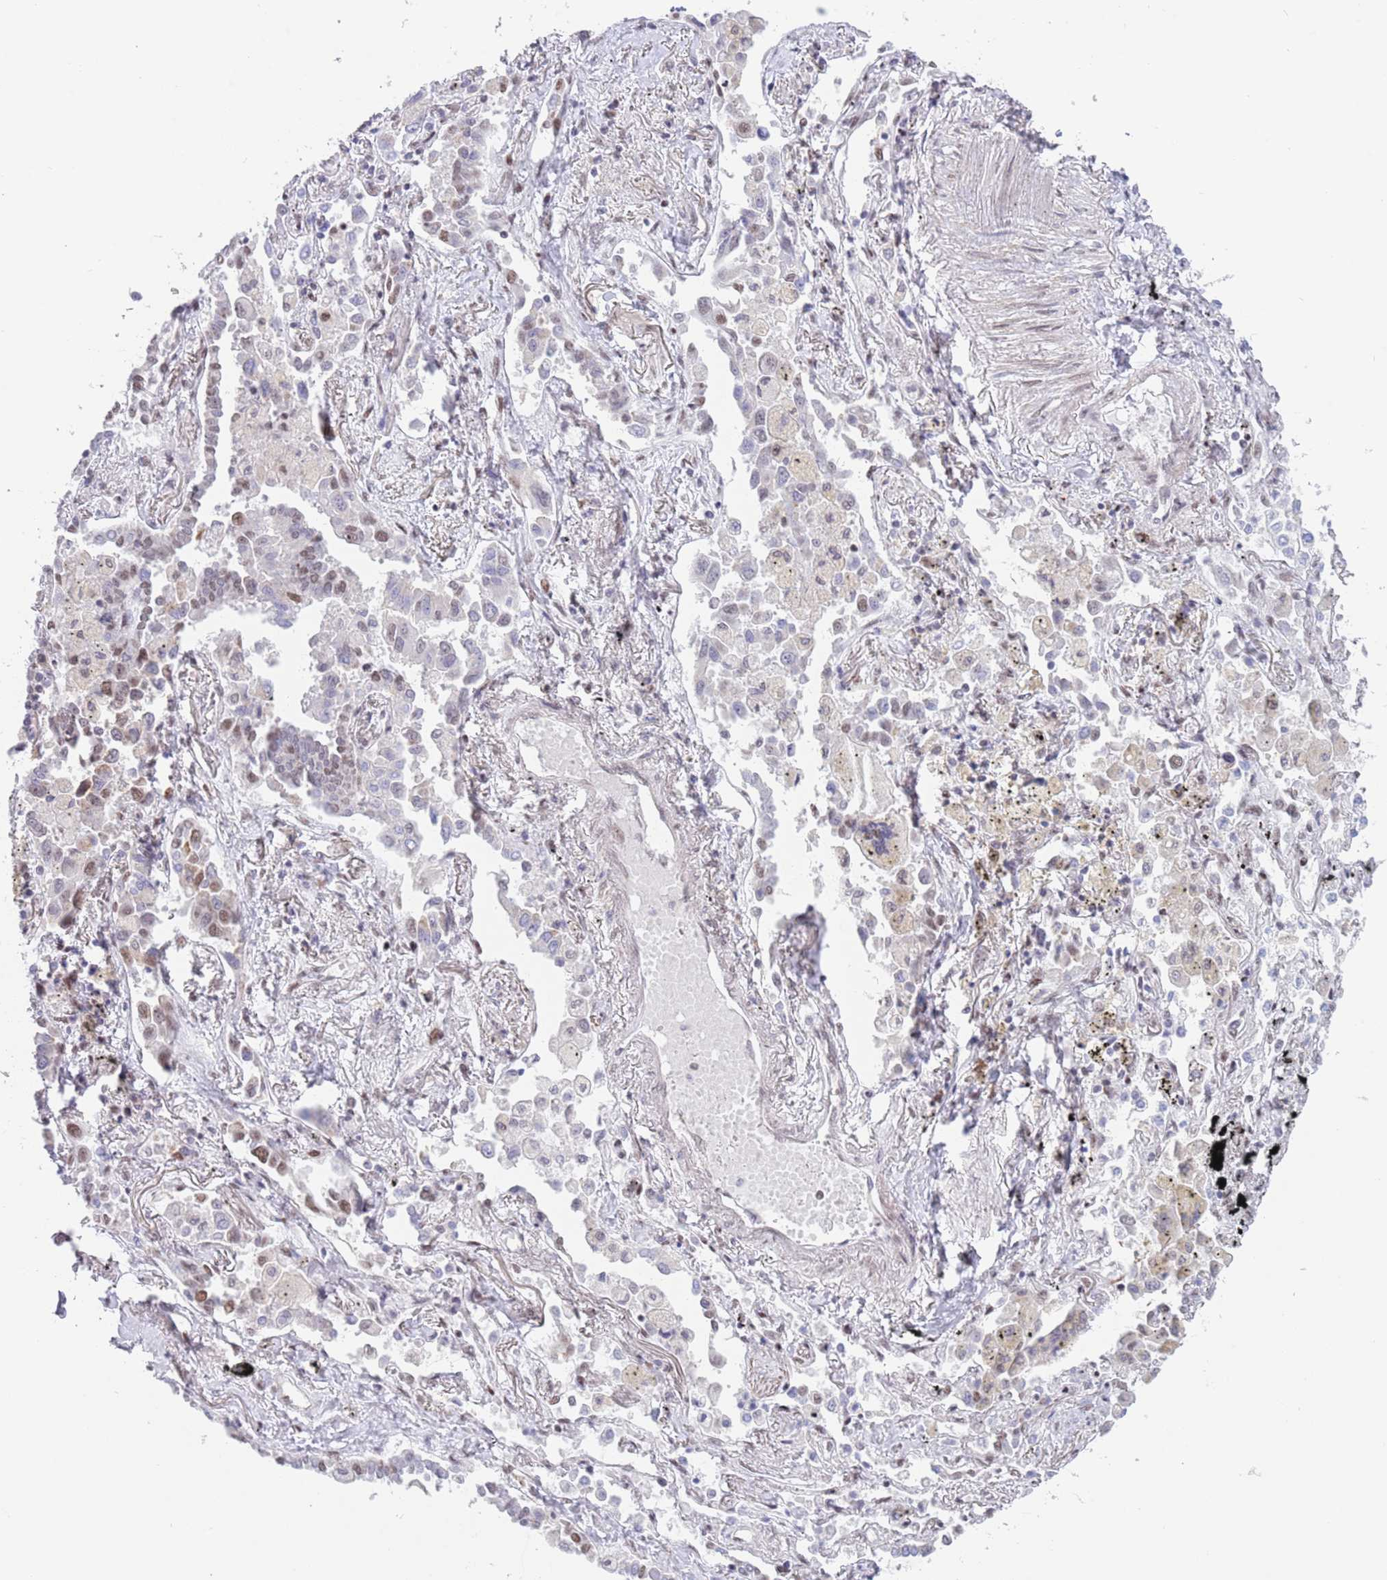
{"staining": {"intensity": "moderate", "quantity": "<25%", "location": "nuclear"}, "tissue": "lung cancer", "cell_type": "Tumor cells", "image_type": "cancer", "snomed": [{"axis": "morphology", "description": "Adenocarcinoma, NOS"}, {"axis": "topography", "description": "Lung"}], "caption": "This is a photomicrograph of immunohistochemistry staining of lung cancer, which shows moderate staining in the nuclear of tumor cells.", "gene": "ZNF382", "patient": {"sex": "male", "age": 67}}